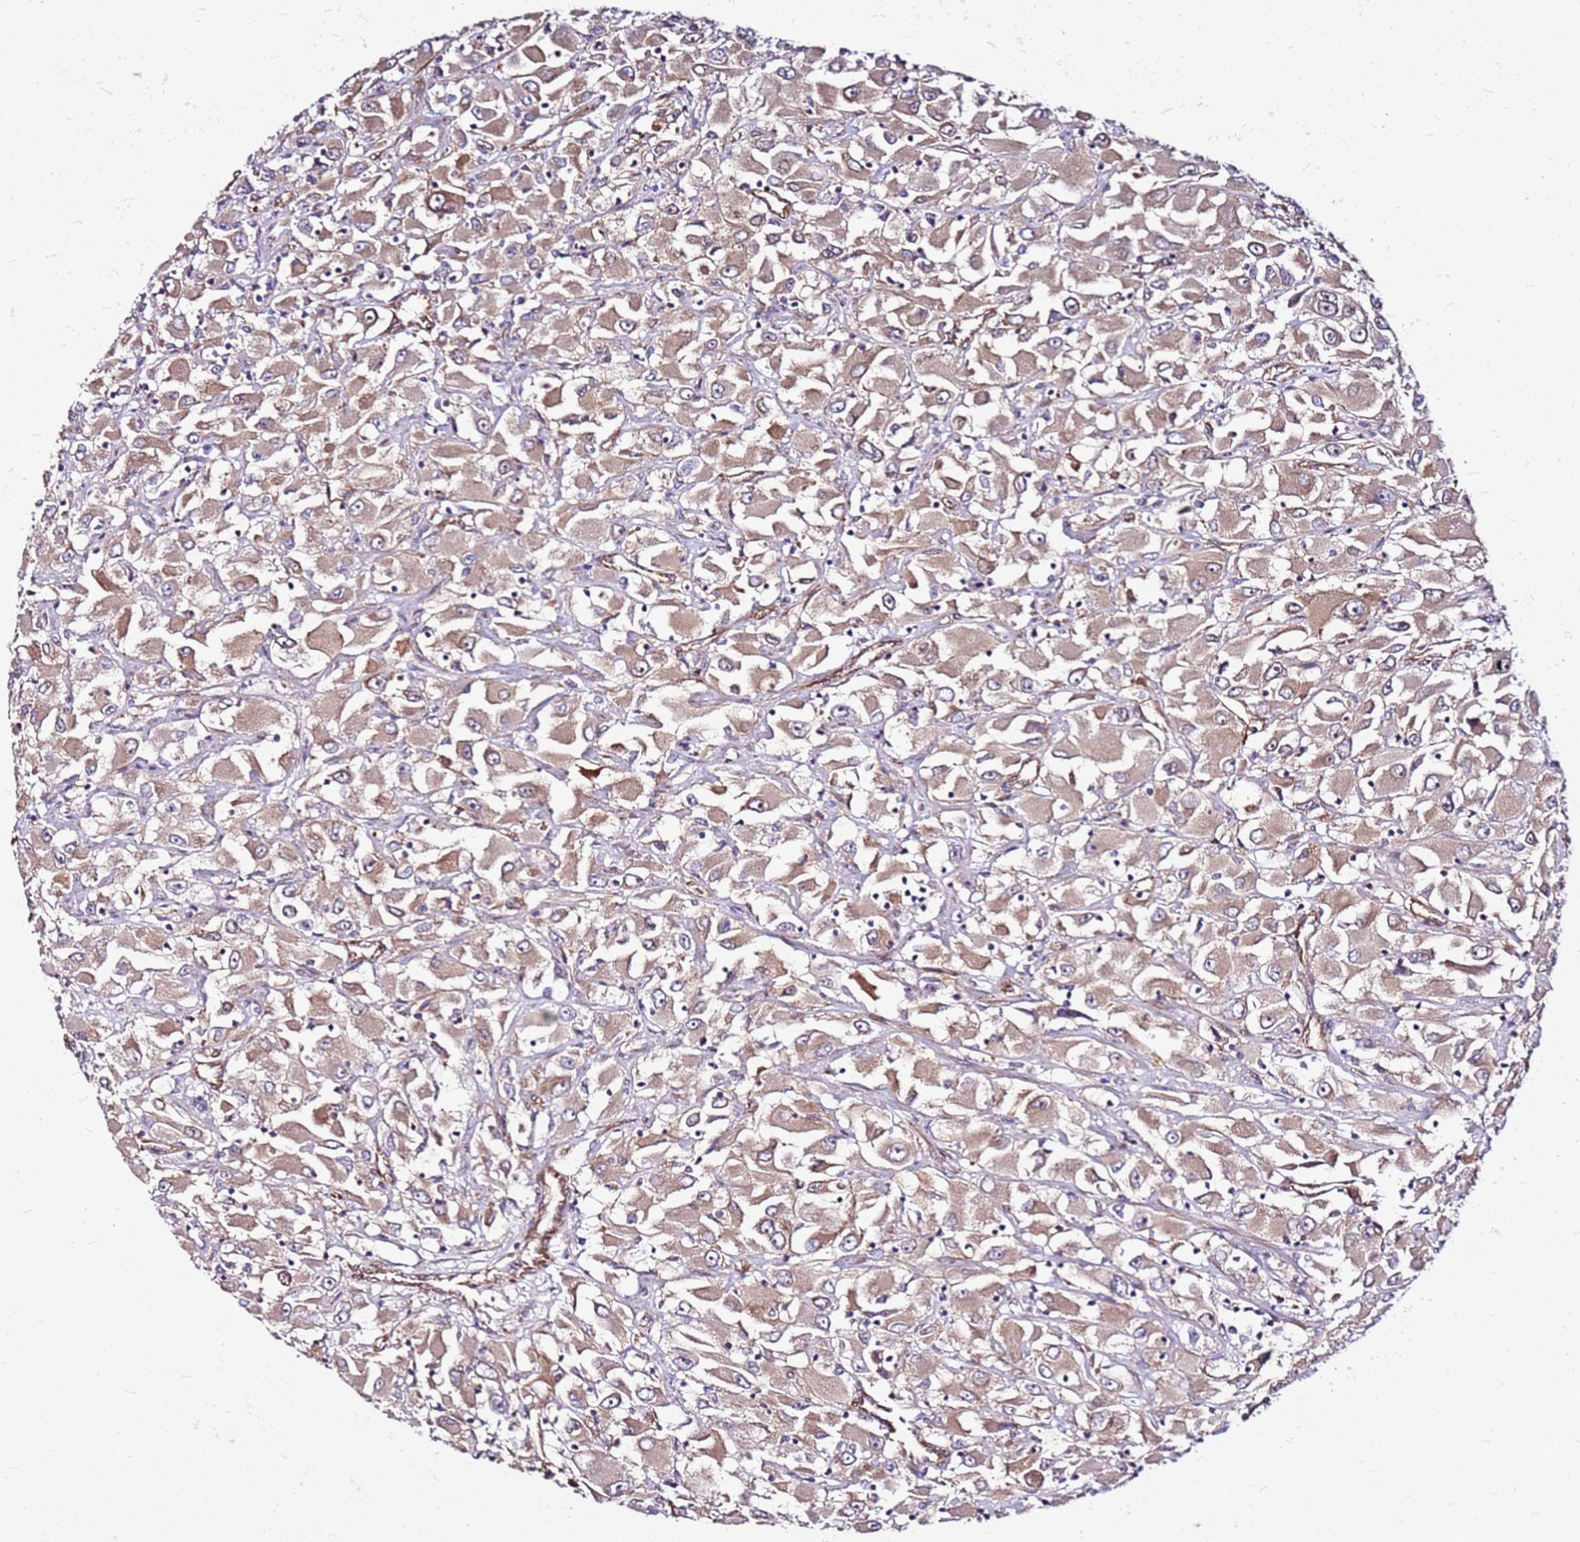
{"staining": {"intensity": "moderate", "quantity": "25%-75%", "location": "cytoplasmic/membranous"}, "tissue": "renal cancer", "cell_type": "Tumor cells", "image_type": "cancer", "snomed": [{"axis": "morphology", "description": "Adenocarcinoma, NOS"}, {"axis": "topography", "description": "Kidney"}], "caption": "The immunohistochemical stain highlights moderate cytoplasmic/membranous expression in tumor cells of renal cancer (adenocarcinoma) tissue.", "gene": "TOPAZ1", "patient": {"sex": "female", "age": 52}}